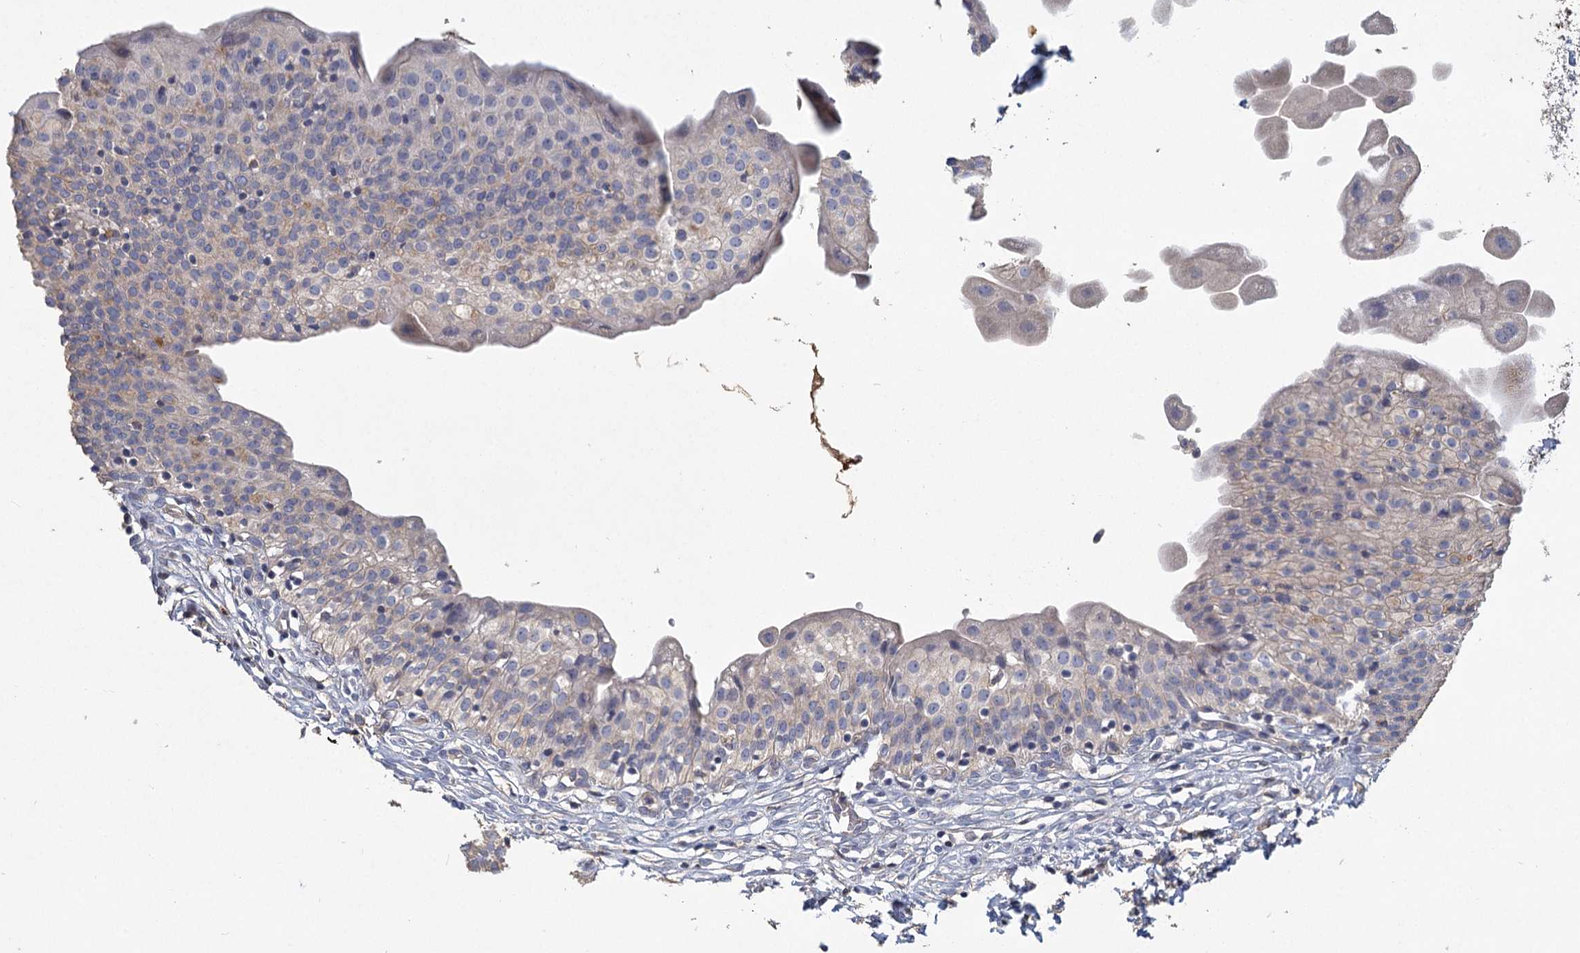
{"staining": {"intensity": "weak", "quantity": "<25%", "location": "cytoplasmic/membranous"}, "tissue": "urinary bladder", "cell_type": "Urothelial cells", "image_type": "normal", "snomed": [{"axis": "morphology", "description": "Normal tissue, NOS"}, {"axis": "topography", "description": "Urinary bladder"}], "caption": "This histopathology image is of normal urinary bladder stained with immunohistochemistry (IHC) to label a protein in brown with the nuclei are counter-stained blue. There is no positivity in urothelial cells. (IHC, brightfield microscopy, high magnification).", "gene": "HES2", "patient": {"sex": "male", "age": 55}}